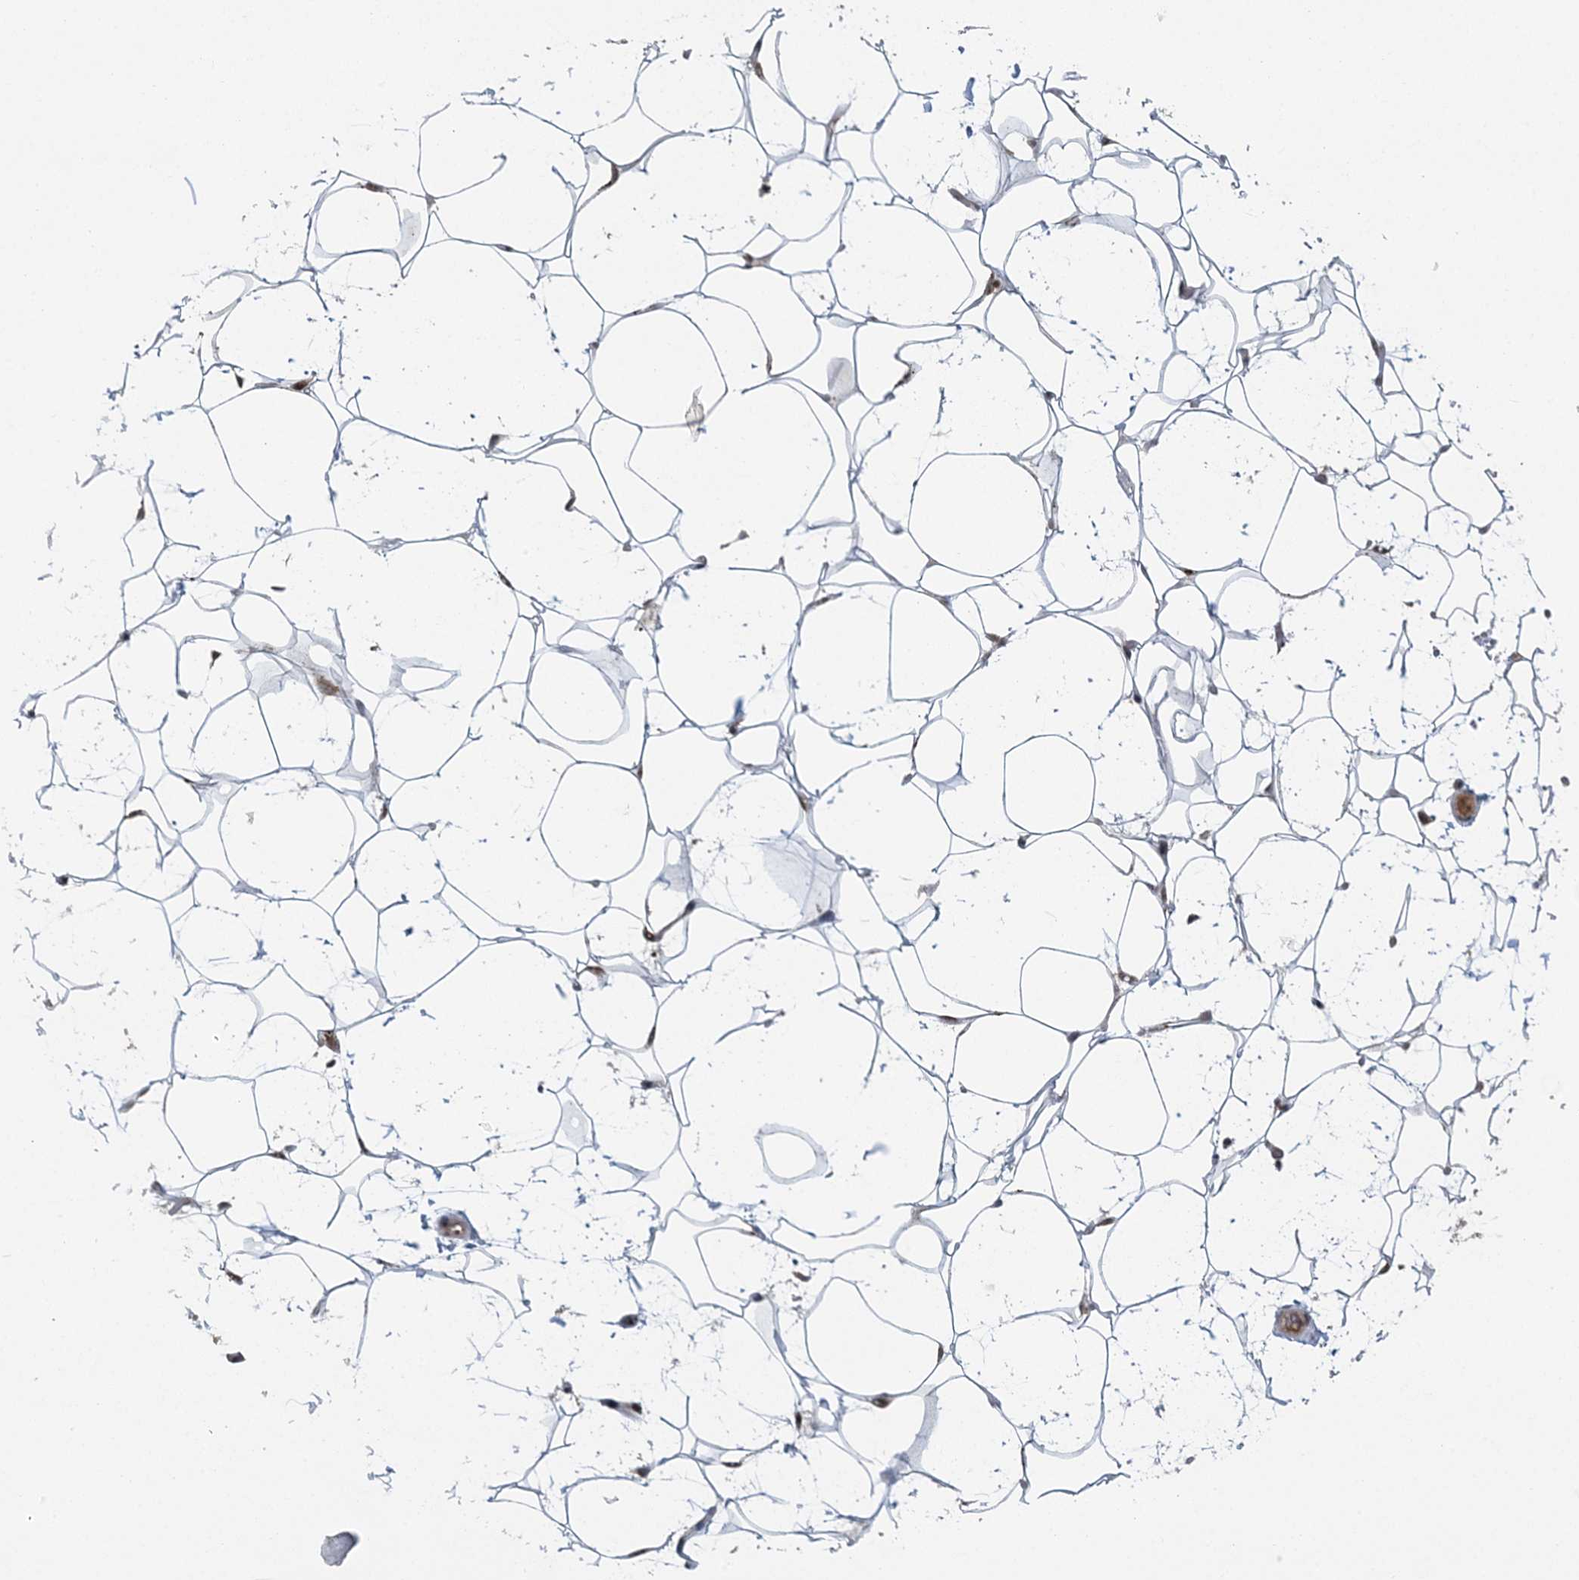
{"staining": {"intensity": "moderate", "quantity": ">75%", "location": "nuclear"}, "tissue": "adipose tissue", "cell_type": "Adipocytes", "image_type": "normal", "snomed": [{"axis": "morphology", "description": "Normal tissue, NOS"}, {"axis": "topography", "description": "Breast"}], "caption": "DAB (3,3'-diaminobenzidine) immunohistochemical staining of normal human adipose tissue exhibits moderate nuclear protein expression in about >75% of adipocytes.", "gene": "CWC22", "patient": {"sex": "female", "age": 26}}